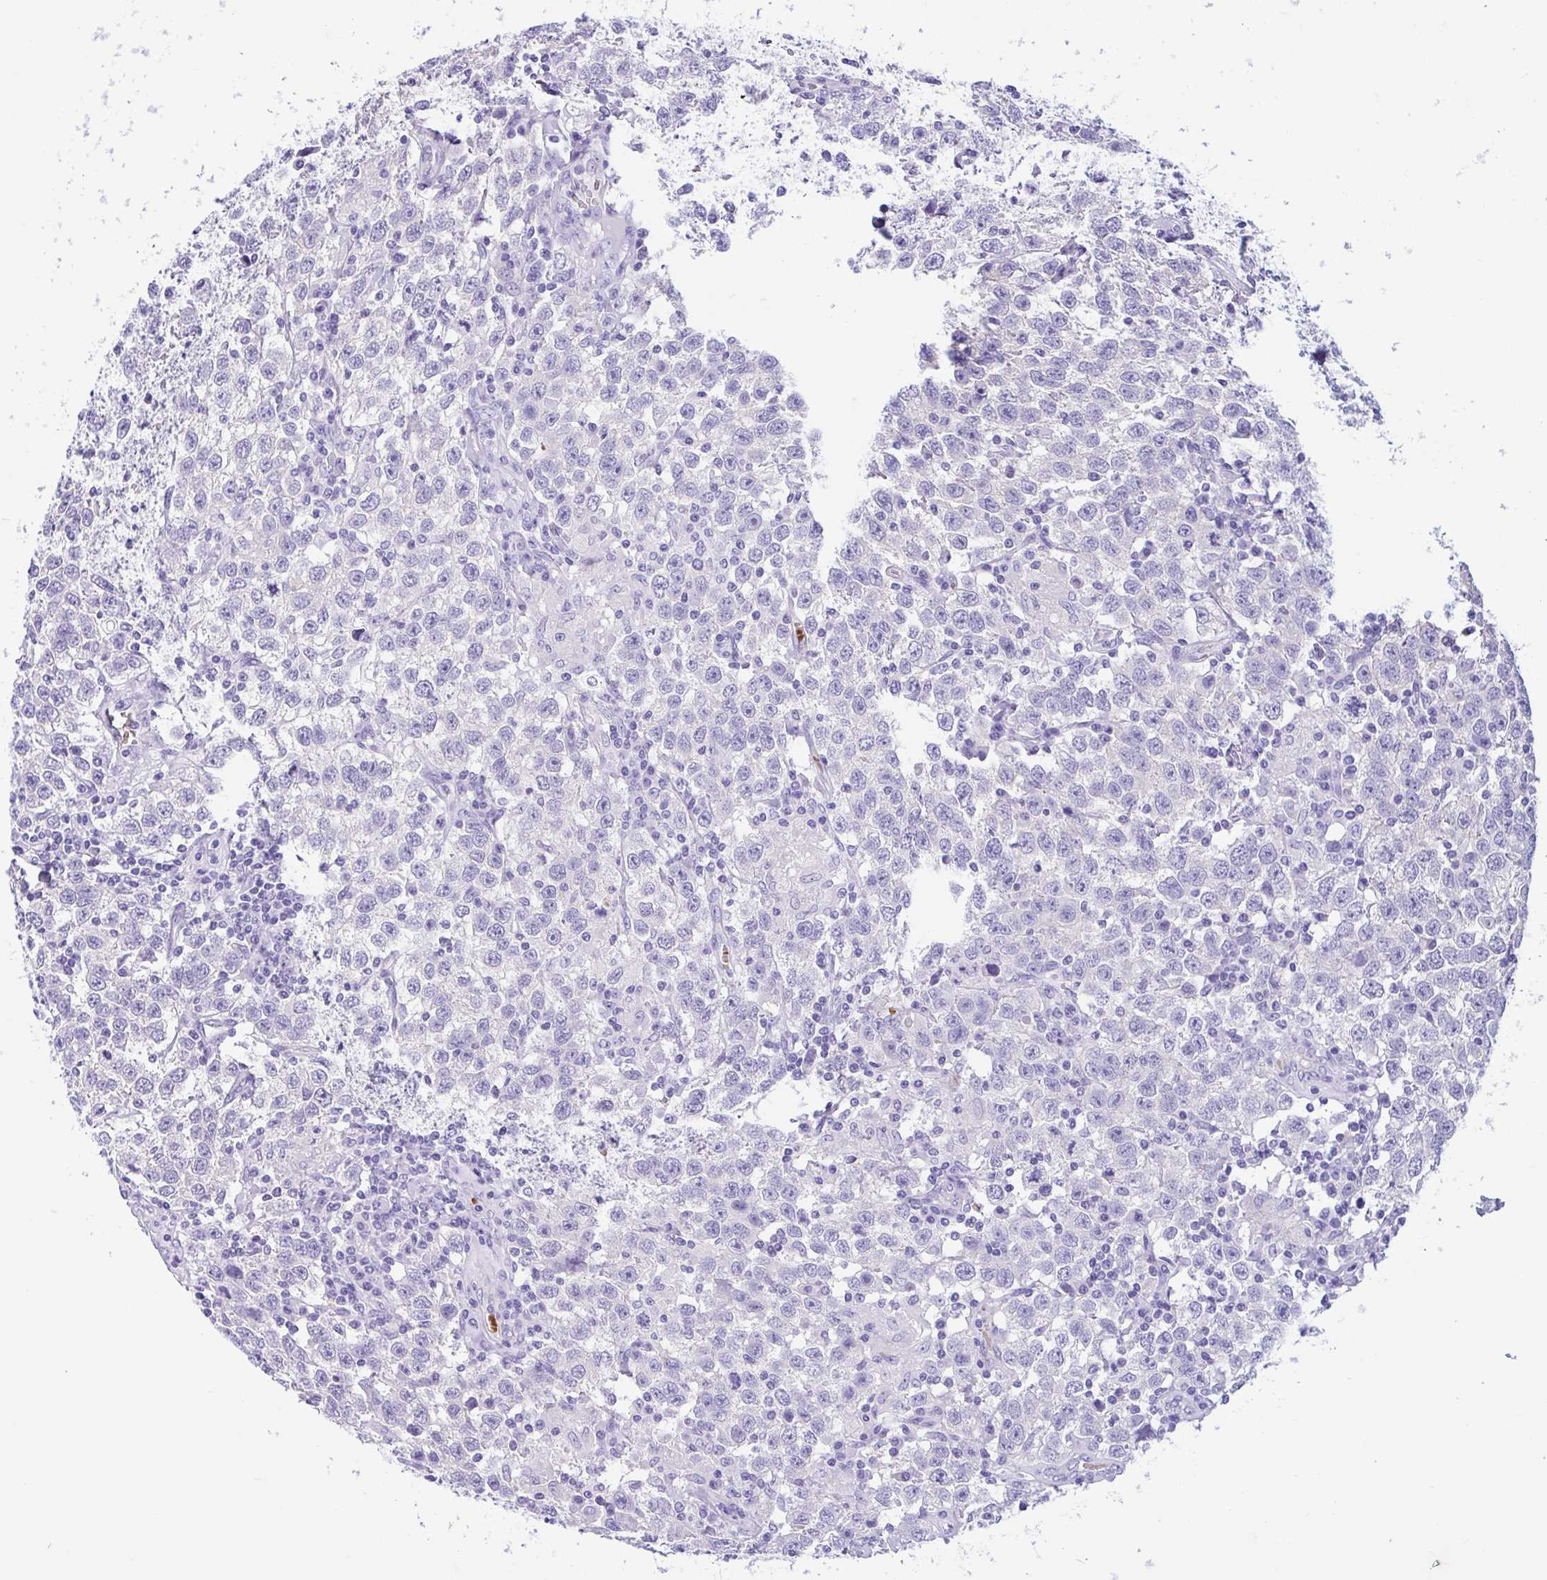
{"staining": {"intensity": "negative", "quantity": "none", "location": "none"}, "tissue": "testis cancer", "cell_type": "Tumor cells", "image_type": "cancer", "snomed": [{"axis": "morphology", "description": "Seminoma, NOS"}, {"axis": "topography", "description": "Testis"}], "caption": "This is an IHC photomicrograph of seminoma (testis). There is no staining in tumor cells.", "gene": "TMEM79", "patient": {"sex": "male", "age": 41}}